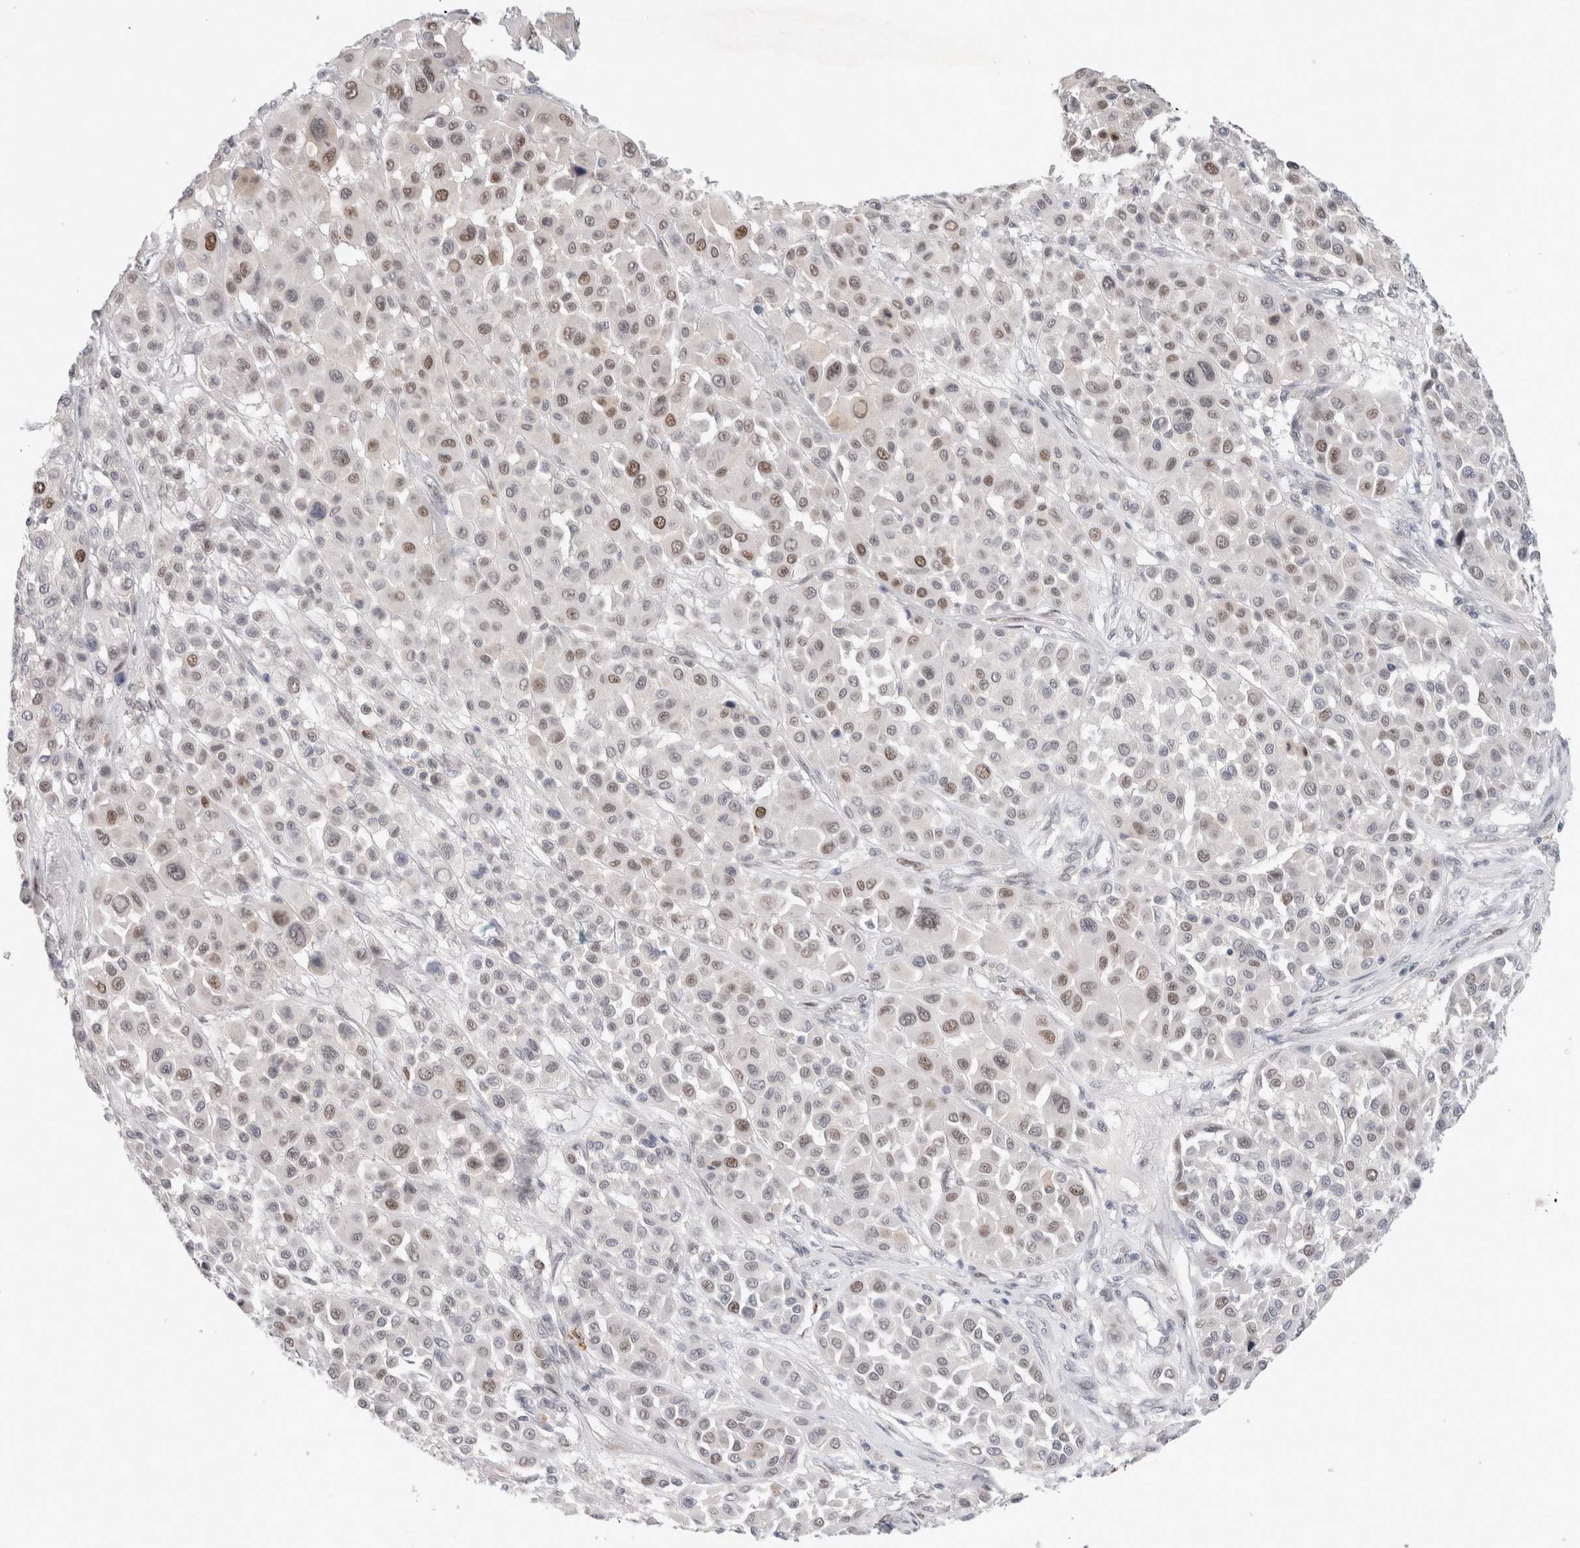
{"staining": {"intensity": "moderate", "quantity": "<25%", "location": "nuclear"}, "tissue": "melanoma", "cell_type": "Tumor cells", "image_type": "cancer", "snomed": [{"axis": "morphology", "description": "Malignant melanoma, Metastatic site"}, {"axis": "topography", "description": "Soft tissue"}], "caption": "Moderate nuclear expression for a protein is identified in about <25% of tumor cells of melanoma using IHC.", "gene": "KNL1", "patient": {"sex": "male", "age": 41}}